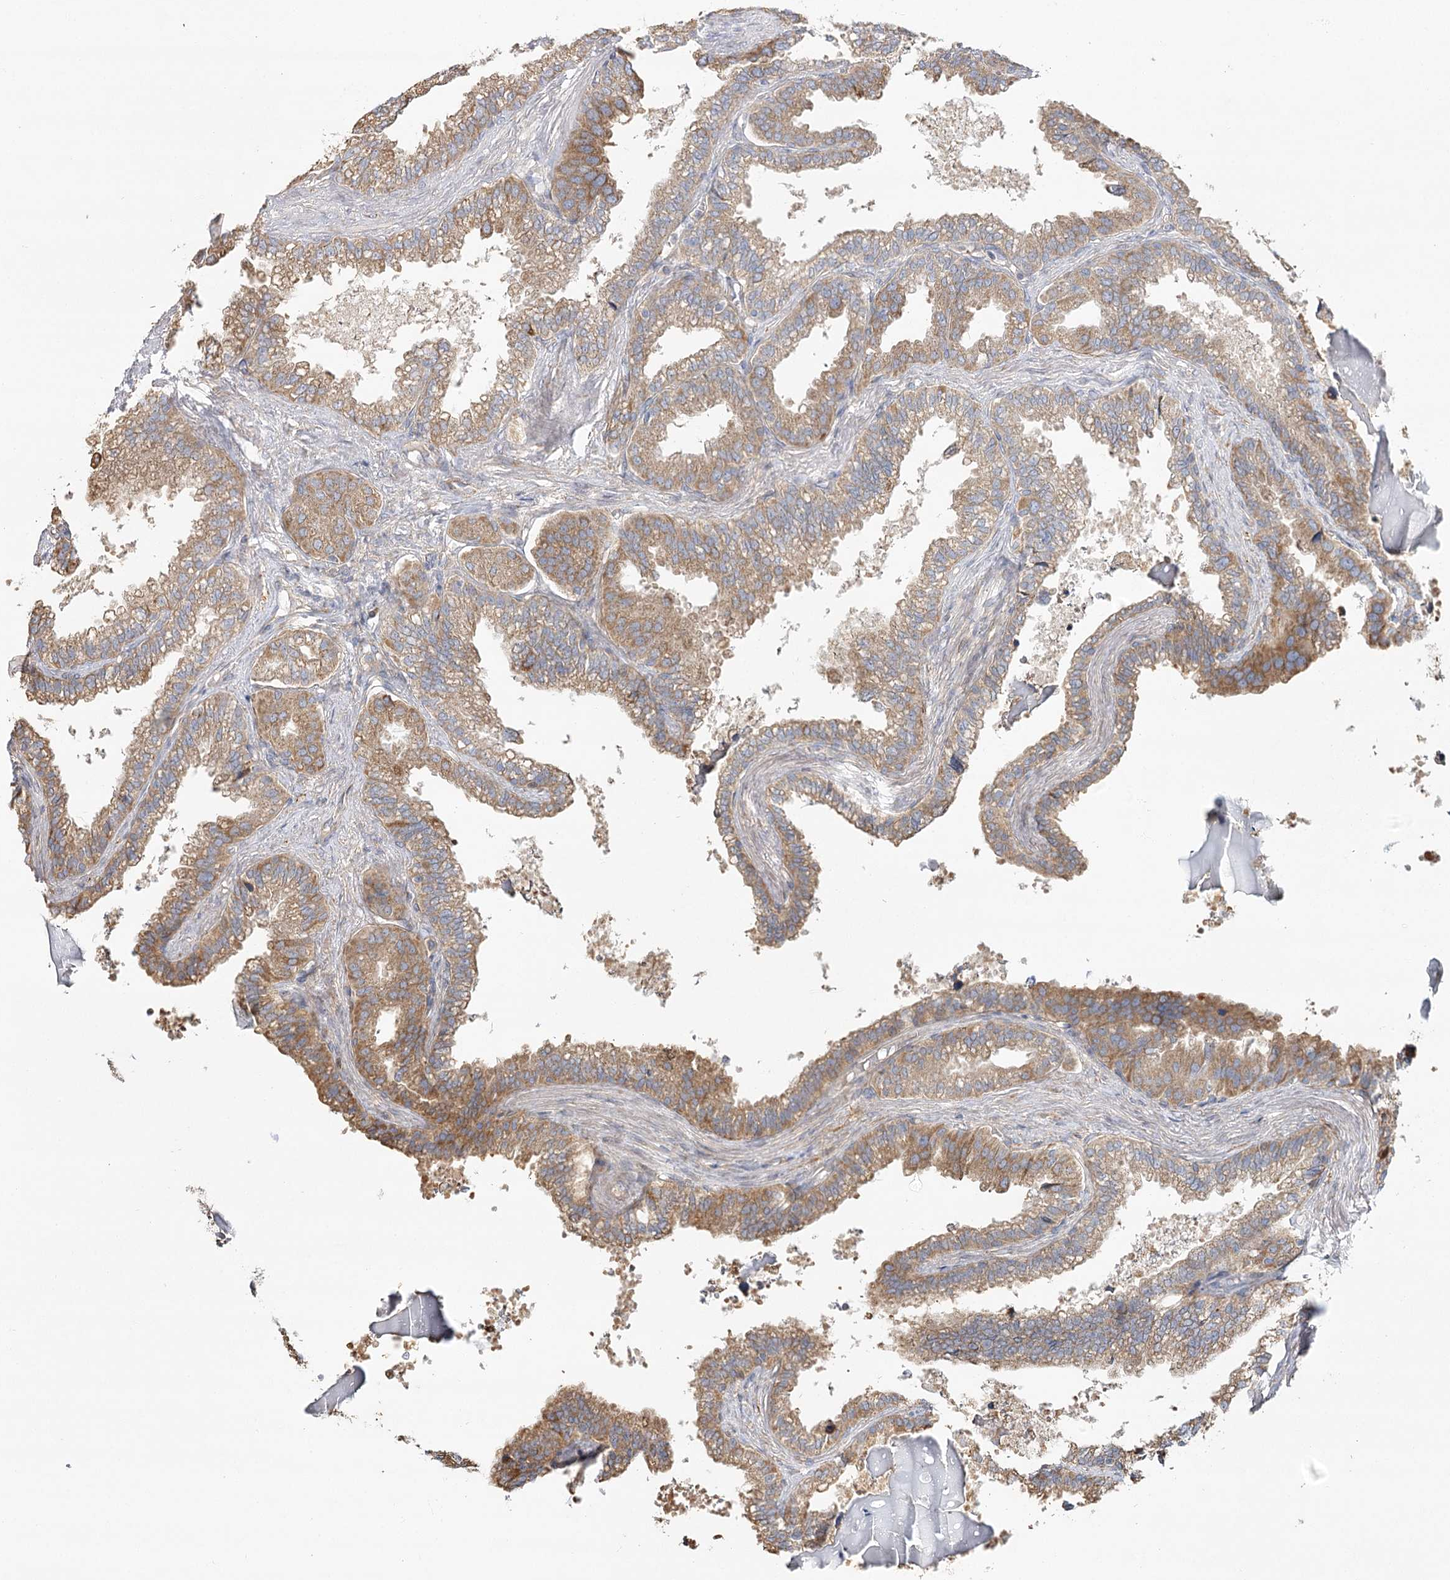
{"staining": {"intensity": "moderate", "quantity": ">75%", "location": "cytoplasmic/membranous"}, "tissue": "seminal vesicle", "cell_type": "Glandular cells", "image_type": "normal", "snomed": [{"axis": "morphology", "description": "Normal tissue, NOS"}, {"axis": "topography", "description": "Seminal veicle"}], "caption": "The image shows staining of benign seminal vesicle, revealing moderate cytoplasmic/membranous protein staining (brown color) within glandular cells.", "gene": "ZFYVE16", "patient": {"sex": "male", "age": 46}}